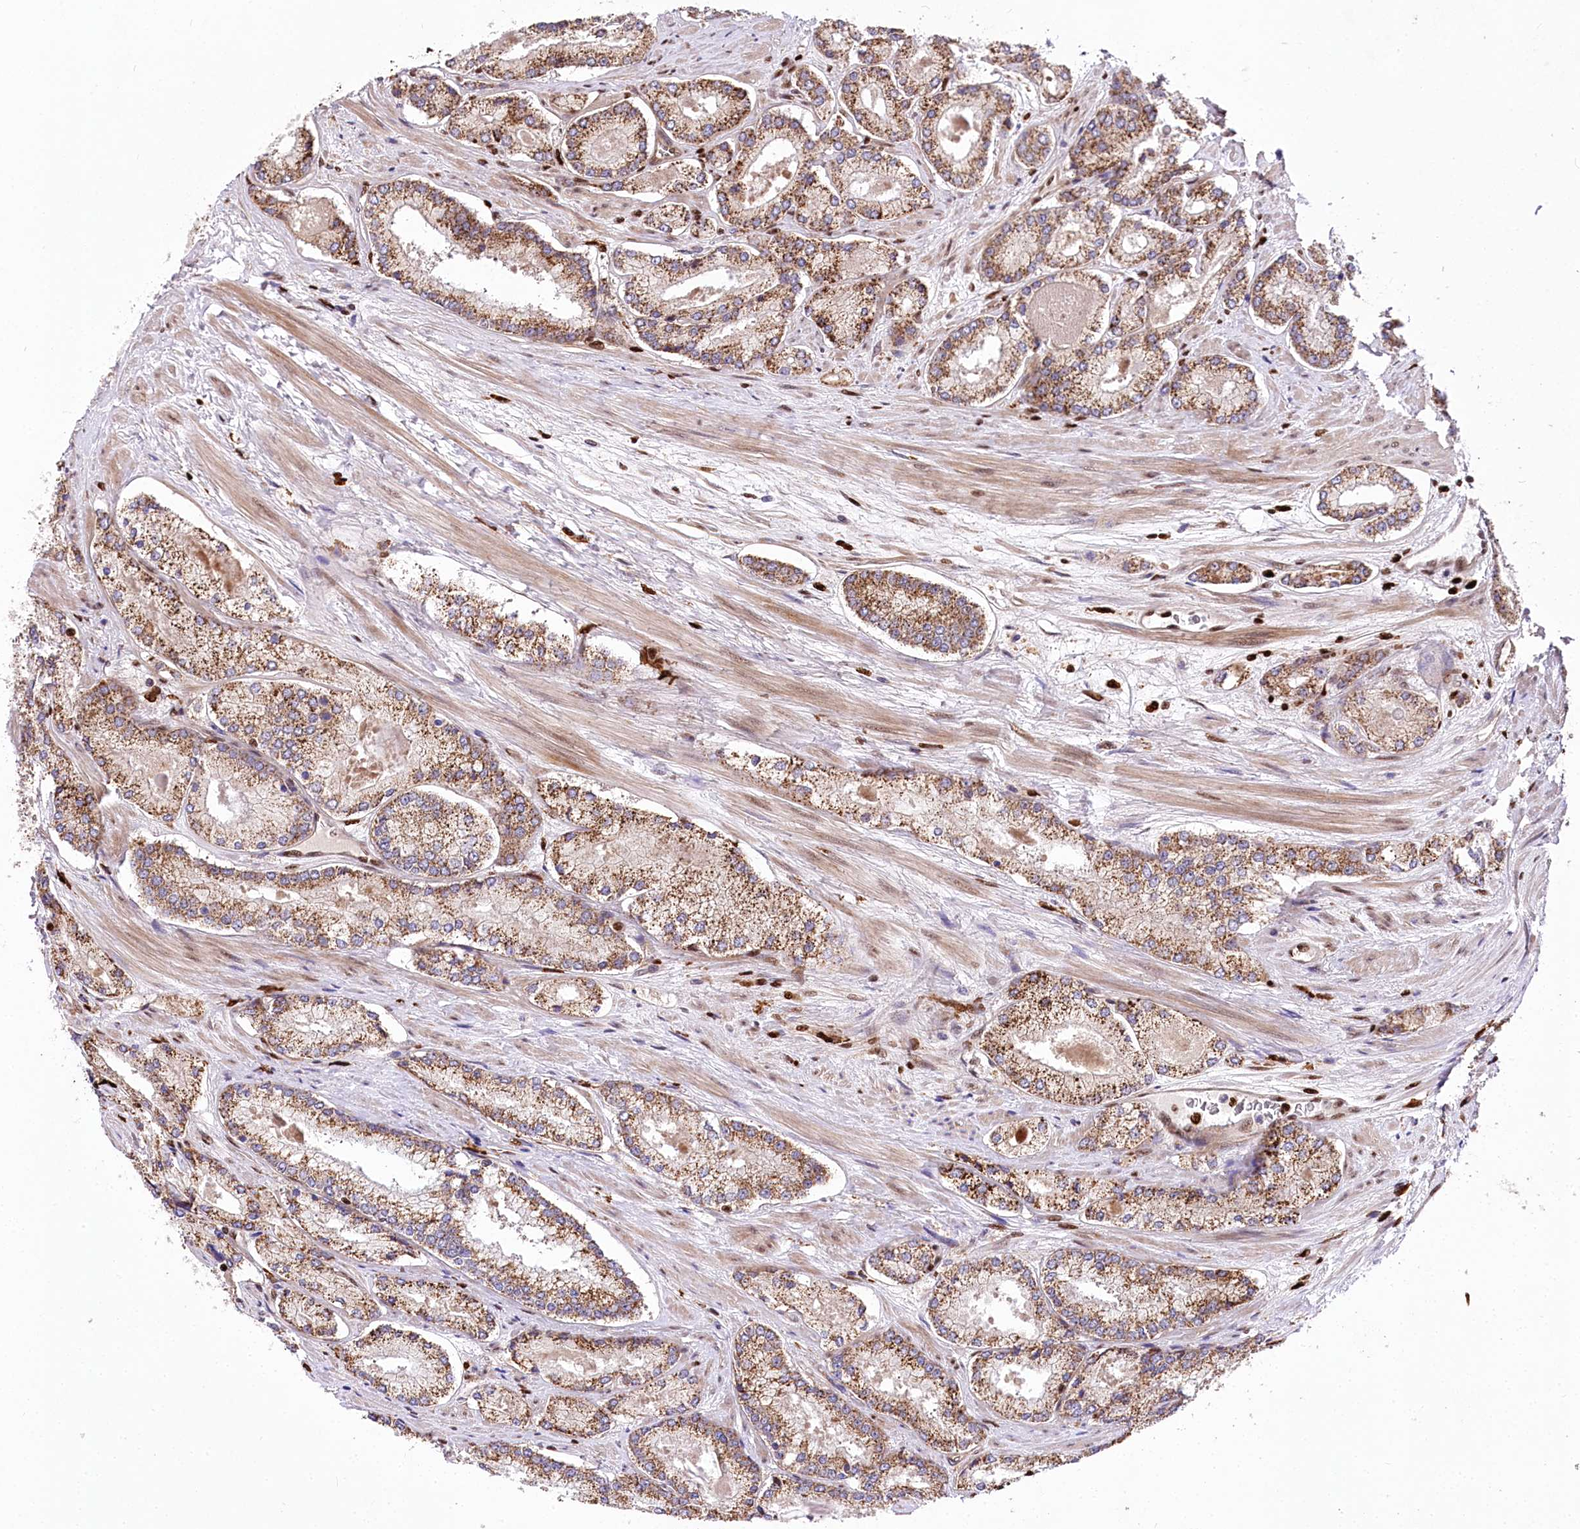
{"staining": {"intensity": "moderate", "quantity": ">75%", "location": "cytoplasmic/membranous"}, "tissue": "prostate cancer", "cell_type": "Tumor cells", "image_type": "cancer", "snomed": [{"axis": "morphology", "description": "Adenocarcinoma, Low grade"}, {"axis": "topography", "description": "Prostate"}], "caption": "Tumor cells display medium levels of moderate cytoplasmic/membranous positivity in approximately >75% of cells in human prostate cancer (adenocarcinoma (low-grade)). (IHC, brightfield microscopy, high magnification).", "gene": "FIGN", "patient": {"sex": "male", "age": 74}}